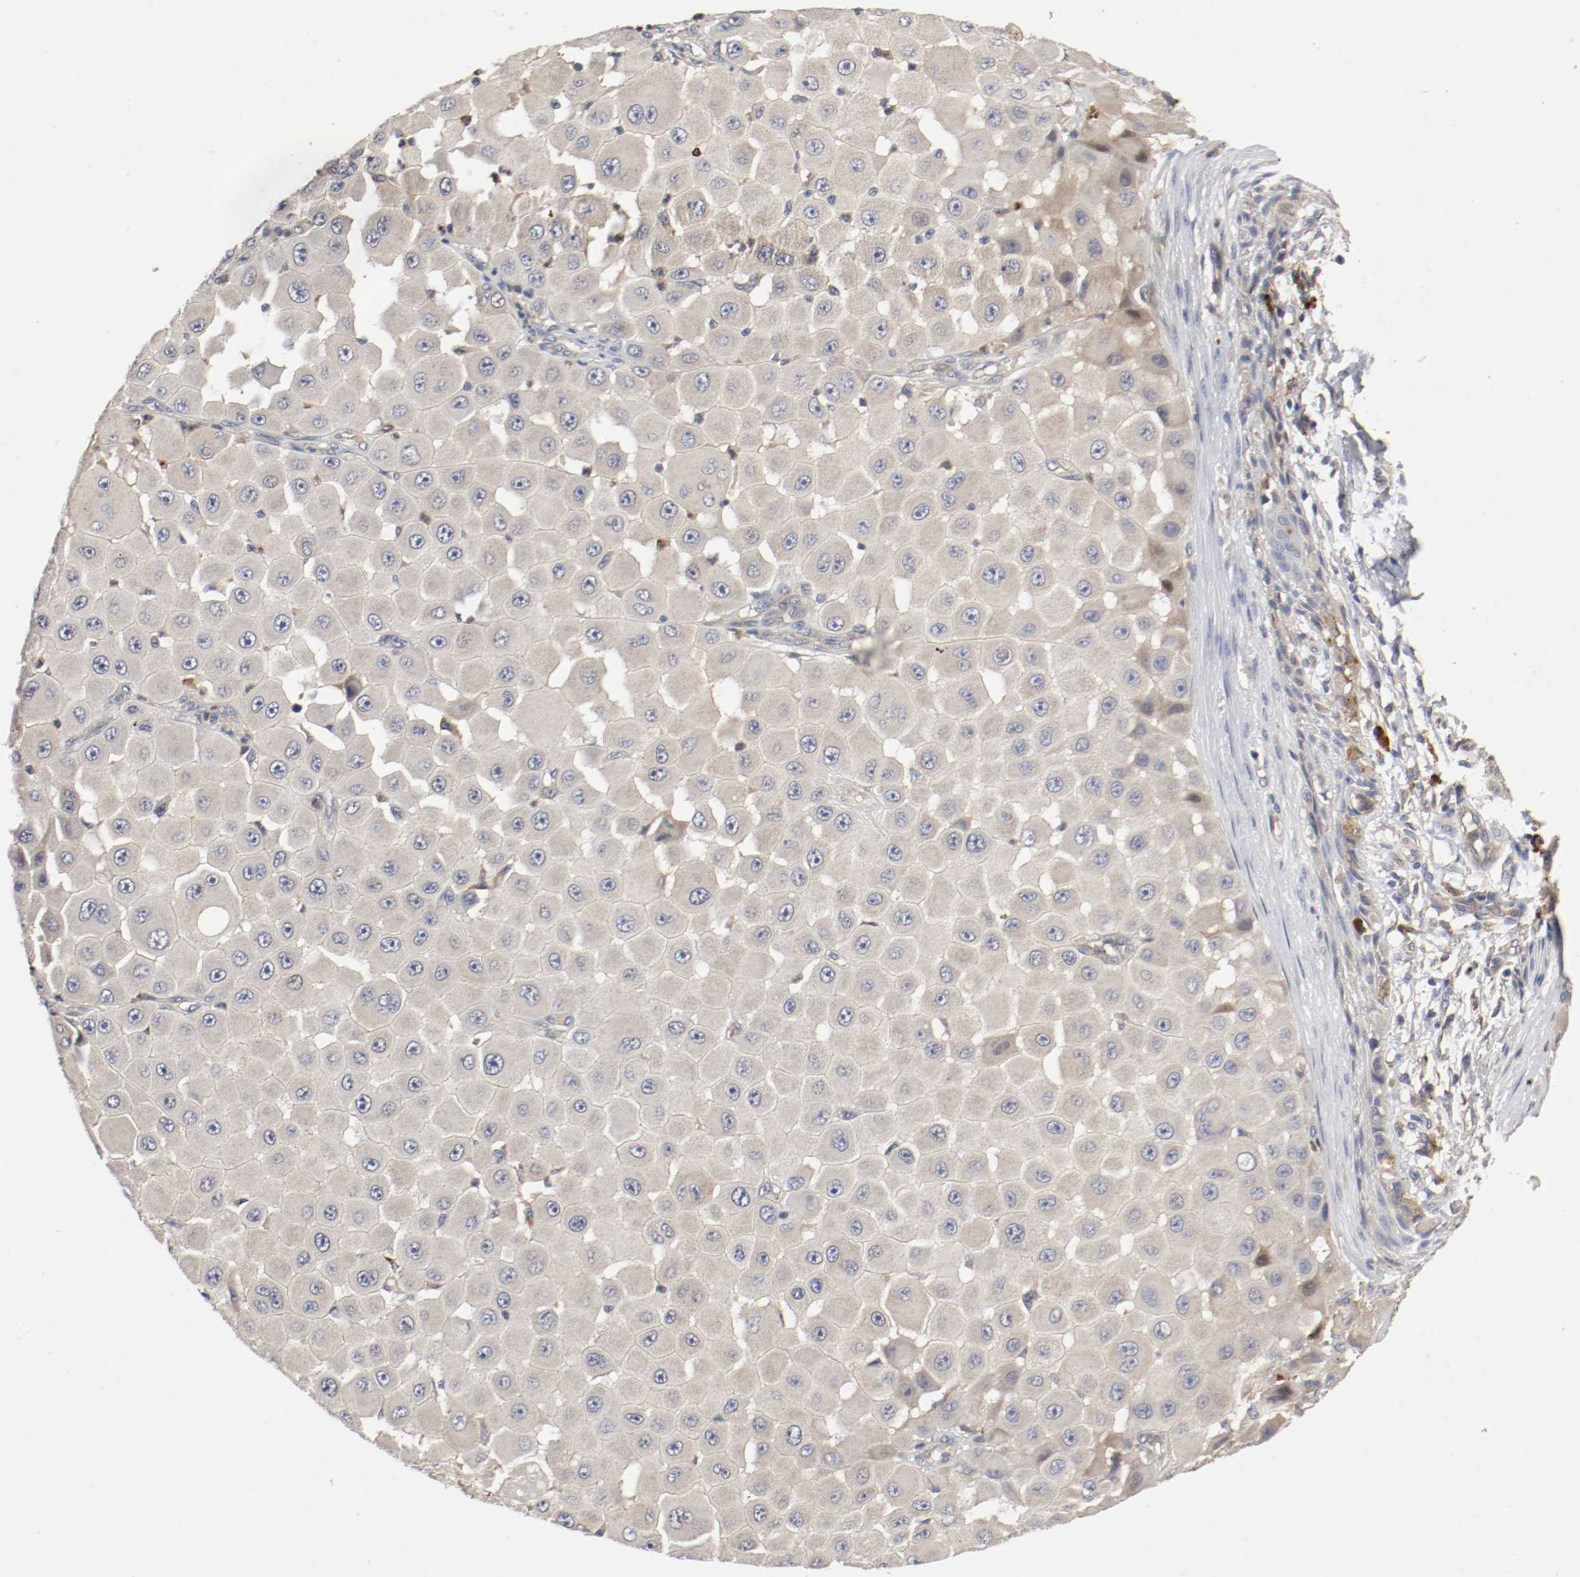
{"staining": {"intensity": "weak", "quantity": ">75%", "location": "cytoplasmic/membranous"}, "tissue": "melanoma", "cell_type": "Tumor cells", "image_type": "cancer", "snomed": [{"axis": "morphology", "description": "Malignant melanoma, NOS"}, {"axis": "topography", "description": "Skin"}], "caption": "Melanoma stained with a brown dye demonstrates weak cytoplasmic/membranous positive expression in about >75% of tumor cells.", "gene": "REN", "patient": {"sex": "female", "age": 81}}